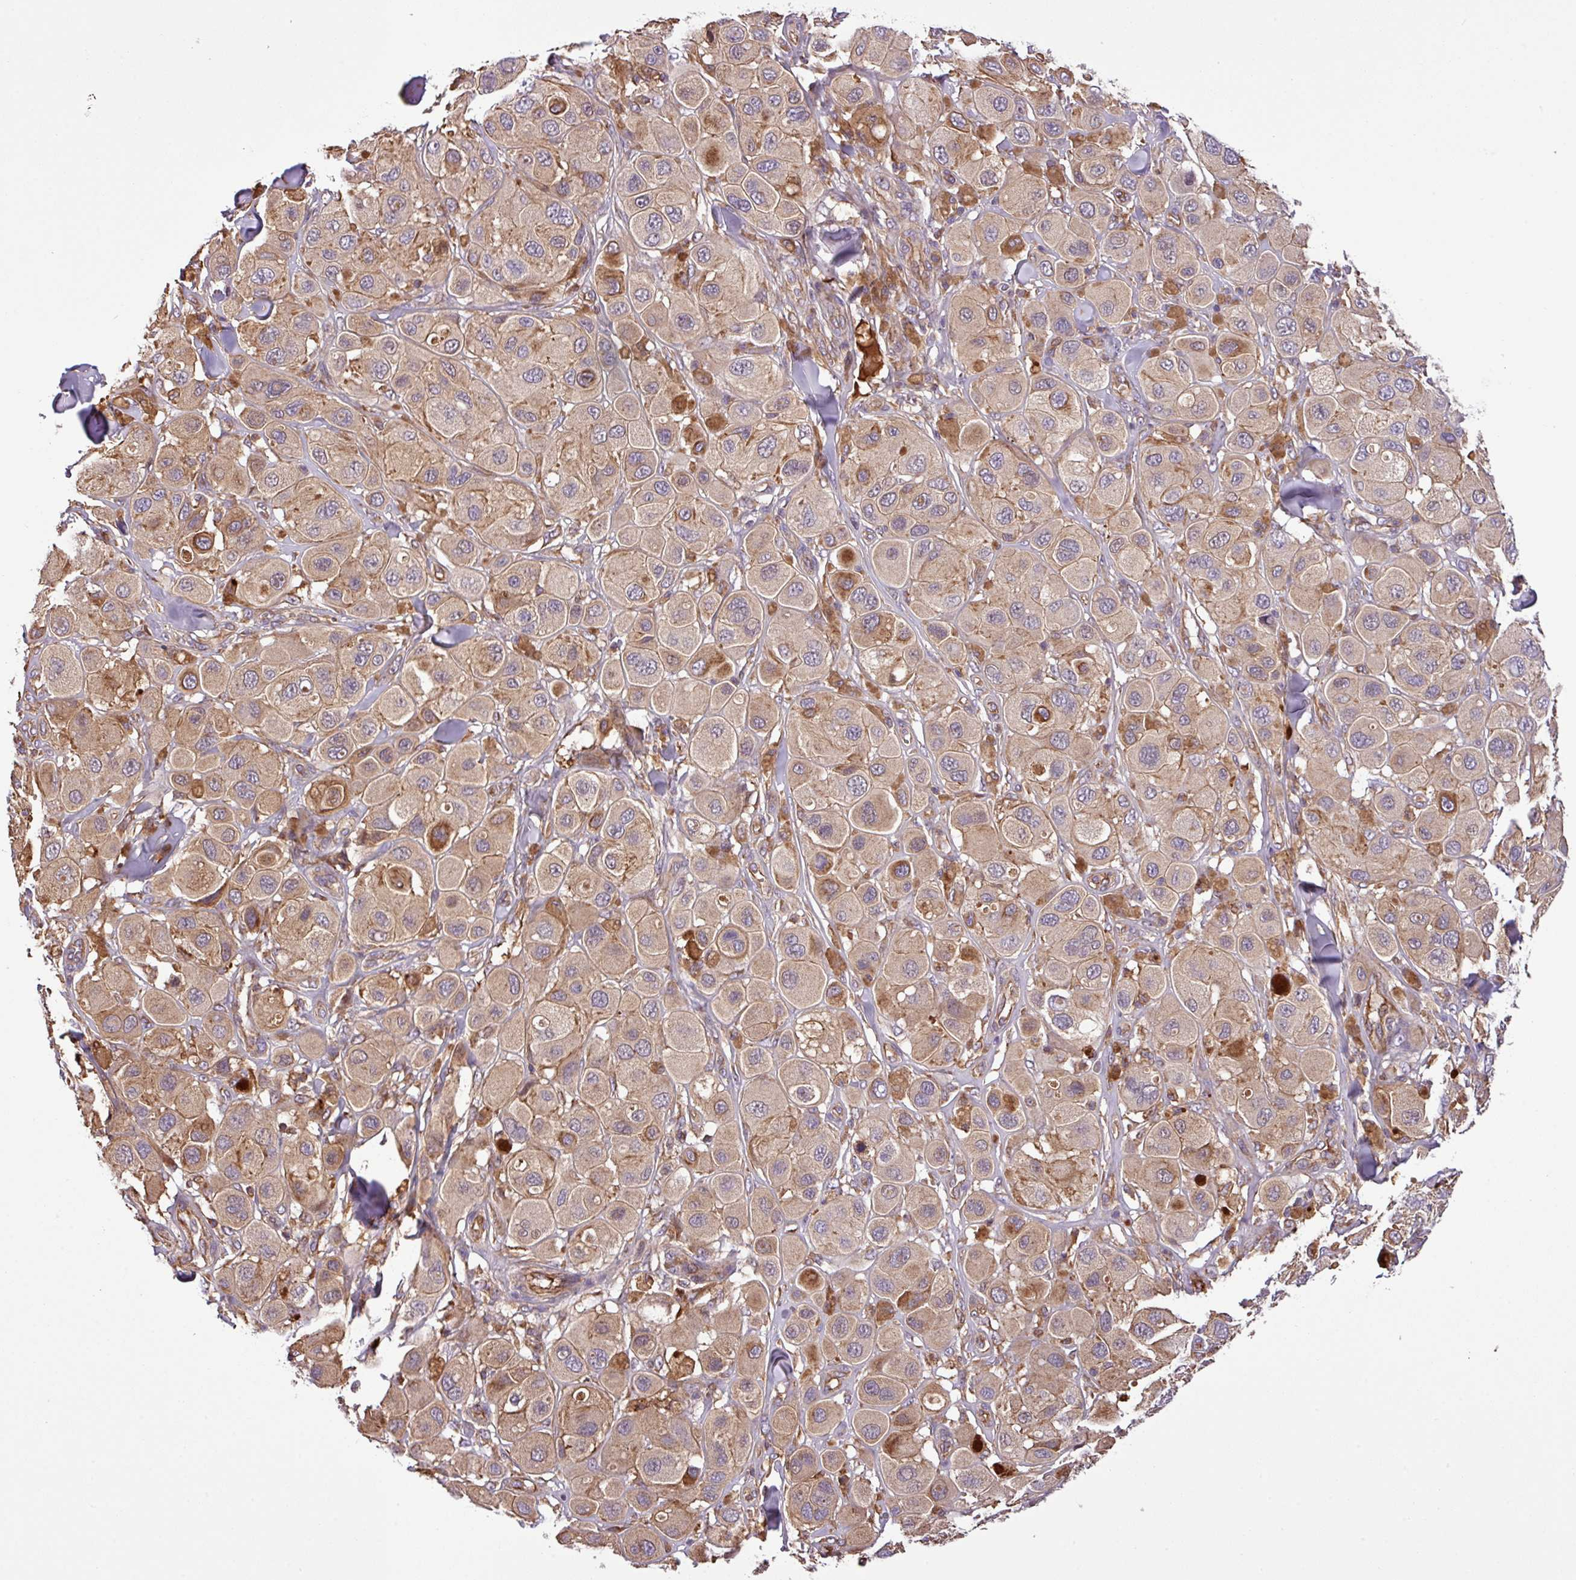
{"staining": {"intensity": "moderate", "quantity": "25%-75%", "location": "cytoplasmic/membranous"}, "tissue": "melanoma", "cell_type": "Tumor cells", "image_type": "cancer", "snomed": [{"axis": "morphology", "description": "Malignant melanoma, Metastatic site"}, {"axis": "topography", "description": "Skin"}], "caption": "Immunohistochemistry (DAB (3,3'-diaminobenzidine)) staining of melanoma demonstrates moderate cytoplasmic/membranous protein staining in about 25%-75% of tumor cells.", "gene": "ZNF266", "patient": {"sex": "male", "age": 41}}